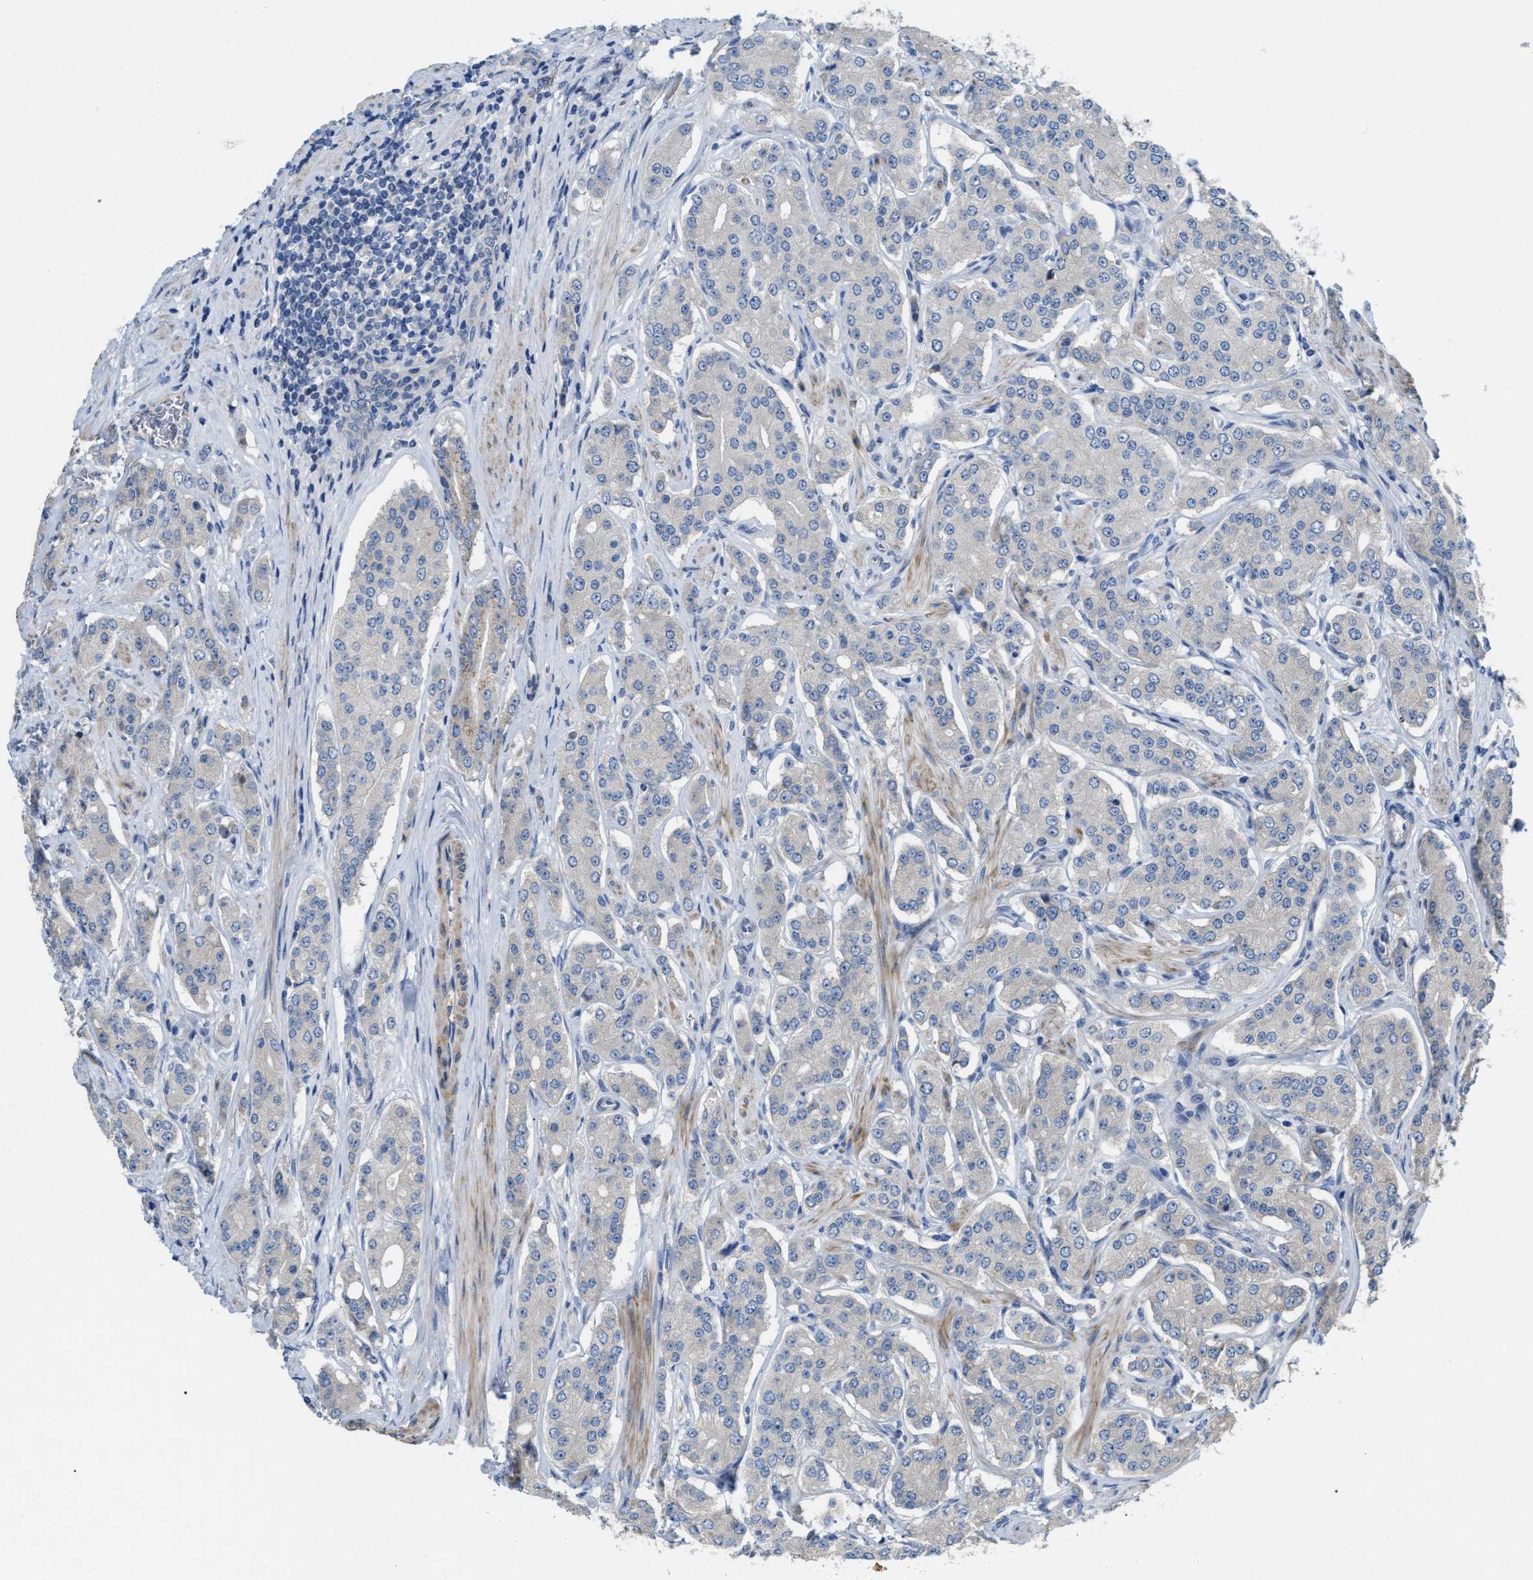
{"staining": {"intensity": "weak", "quantity": "<25%", "location": "cytoplasmic/membranous"}, "tissue": "prostate cancer", "cell_type": "Tumor cells", "image_type": "cancer", "snomed": [{"axis": "morphology", "description": "Adenocarcinoma, Low grade"}, {"axis": "topography", "description": "Prostate"}], "caption": "Tumor cells are negative for protein expression in human prostate adenocarcinoma (low-grade).", "gene": "DHX58", "patient": {"sex": "male", "age": 69}}